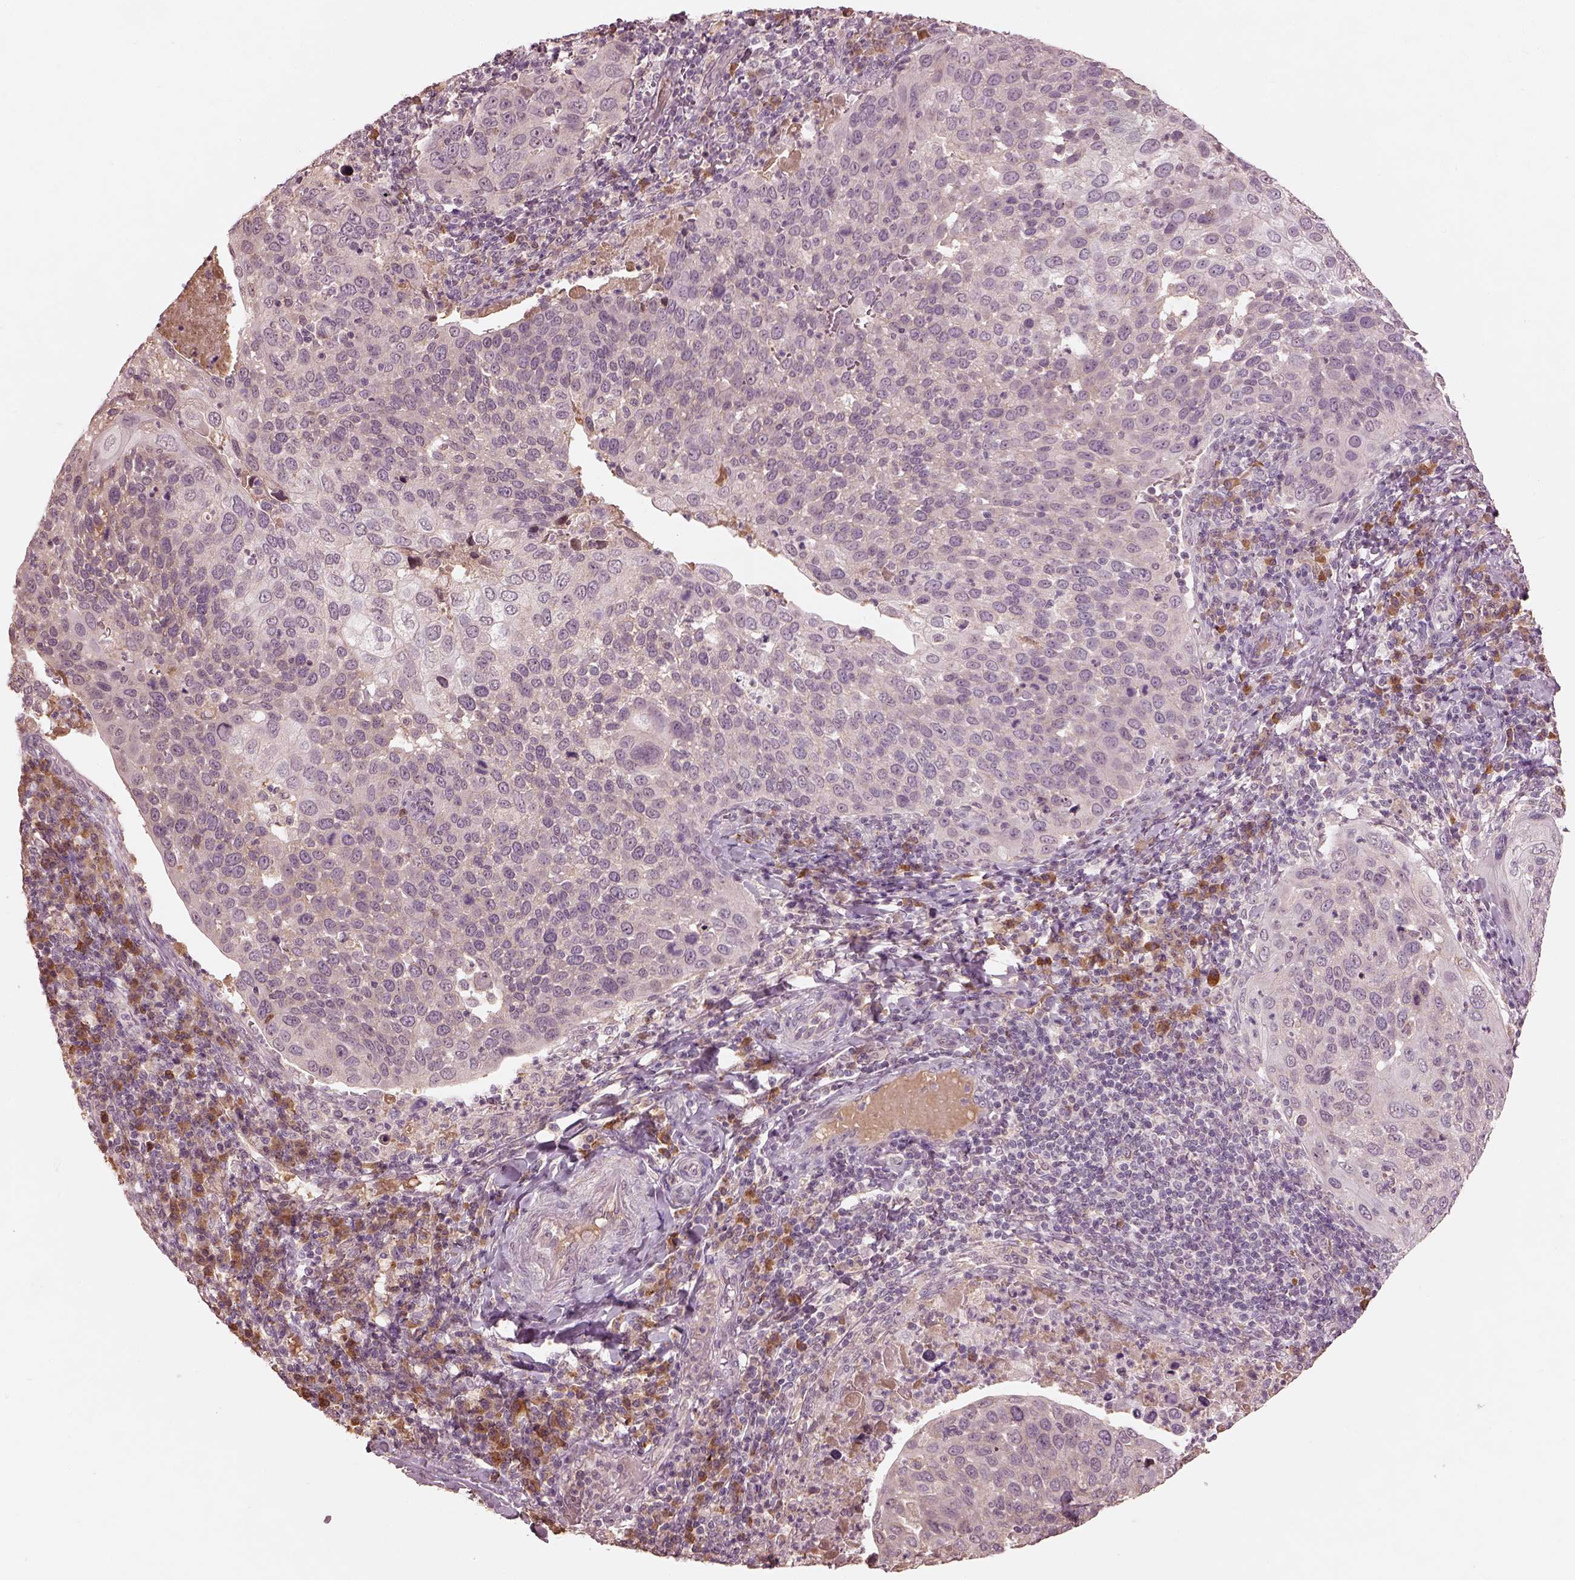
{"staining": {"intensity": "negative", "quantity": "none", "location": "none"}, "tissue": "cervical cancer", "cell_type": "Tumor cells", "image_type": "cancer", "snomed": [{"axis": "morphology", "description": "Squamous cell carcinoma, NOS"}, {"axis": "topography", "description": "Cervix"}], "caption": "Tumor cells are negative for brown protein staining in squamous cell carcinoma (cervical).", "gene": "CALR3", "patient": {"sex": "female", "age": 54}}